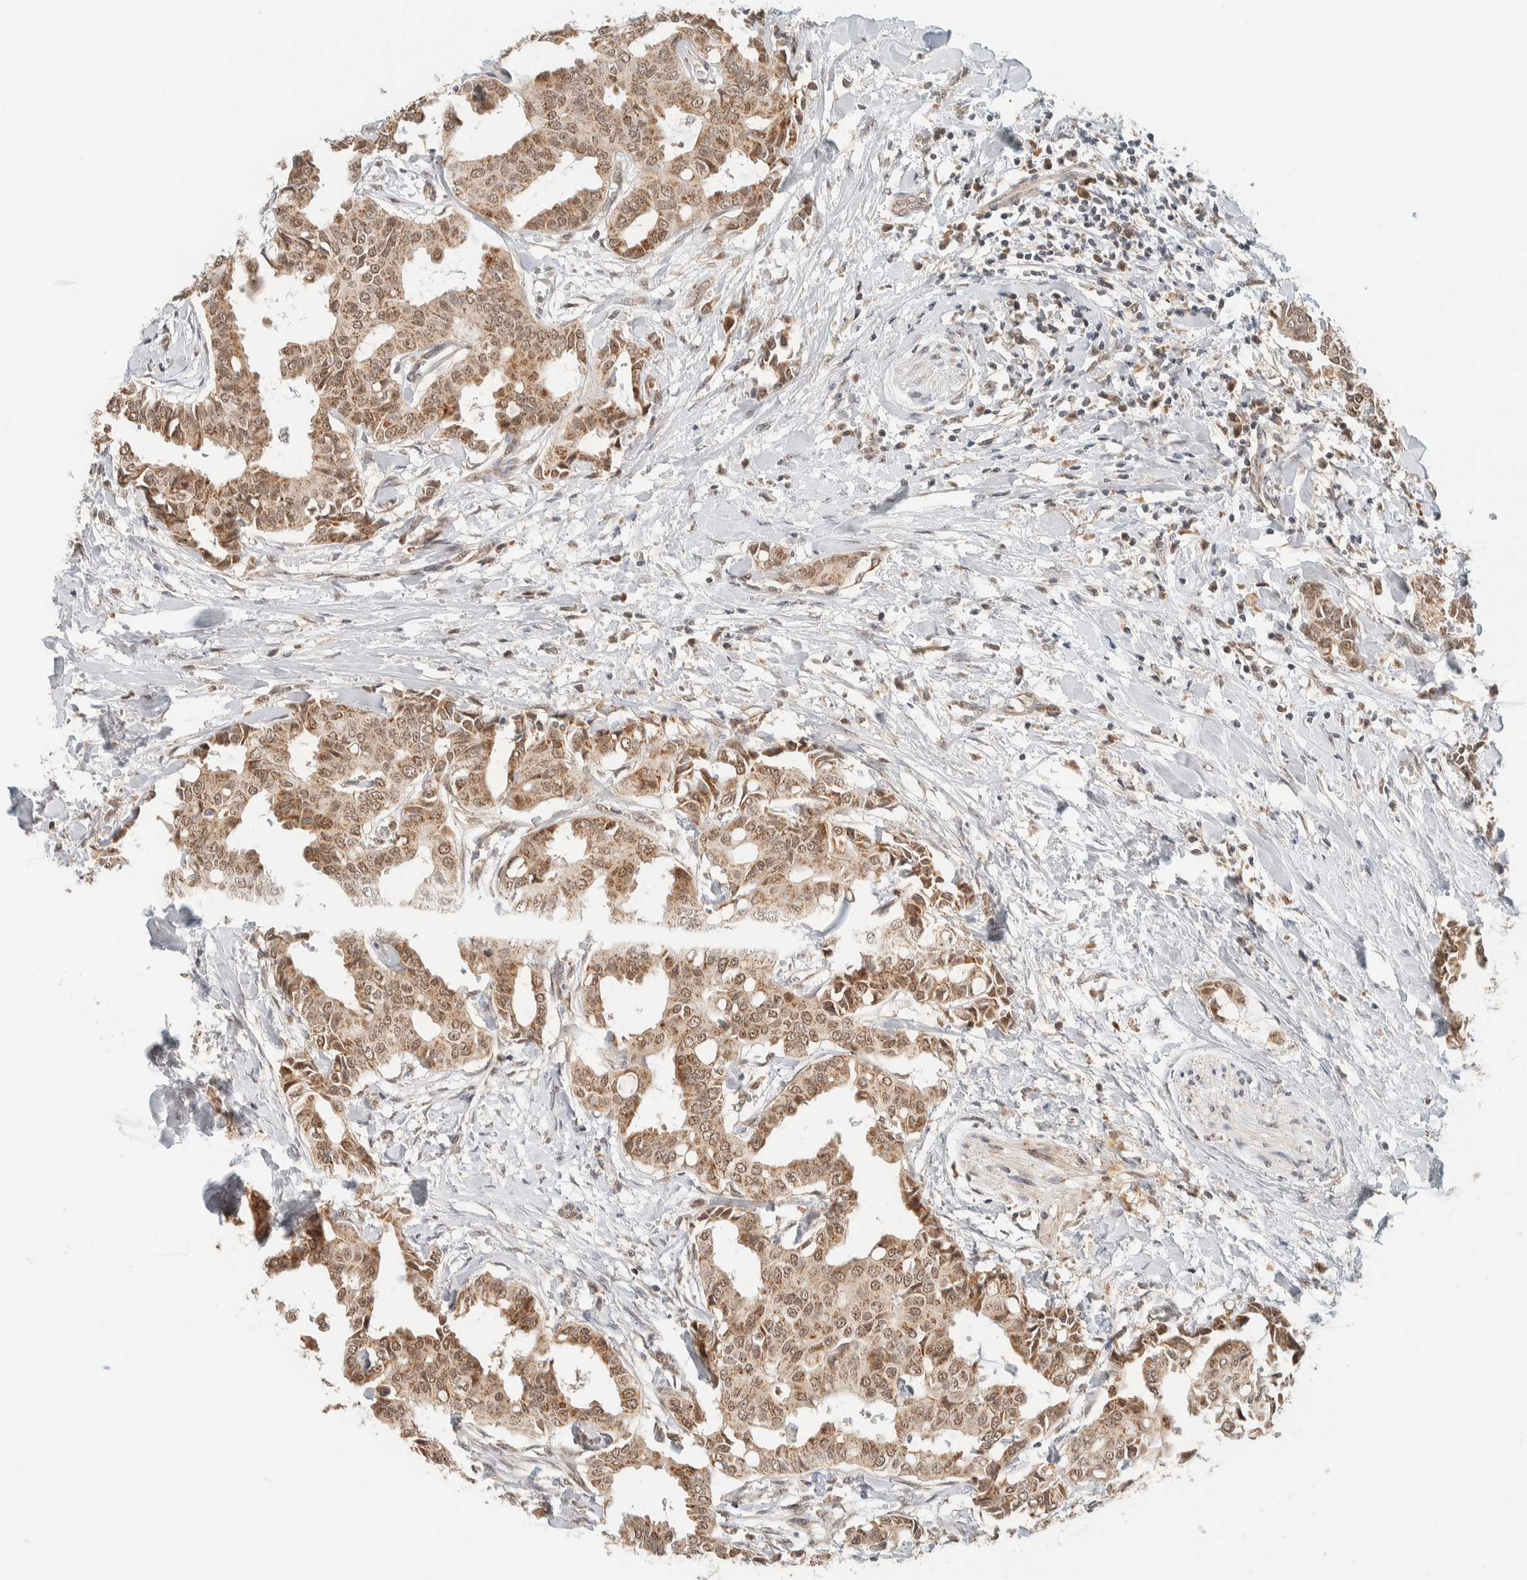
{"staining": {"intensity": "moderate", "quantity": ">75%", "location": "cytoplasmic/membranous,nuclear"}, "tissue": "head and neck cancer", "cell_type": "Tumor cells", "image_type": "cancer", "snomed": [{"axis": "morphology", "description": "Adenocarcinoma, NOS"}, {"axis": "topography", "description": "Salivary gland"}, {"axis": "topography", "description": "Head-Neck"}], "caption": "Human head and neck cancer stained for a protein (brown) displays moderate cytoplasmic/membranous and nuclear positive expression in approximately >75% of tumor cells.", "gene": "MRPL41", "patient": {"sex": "female", "age": 59}}